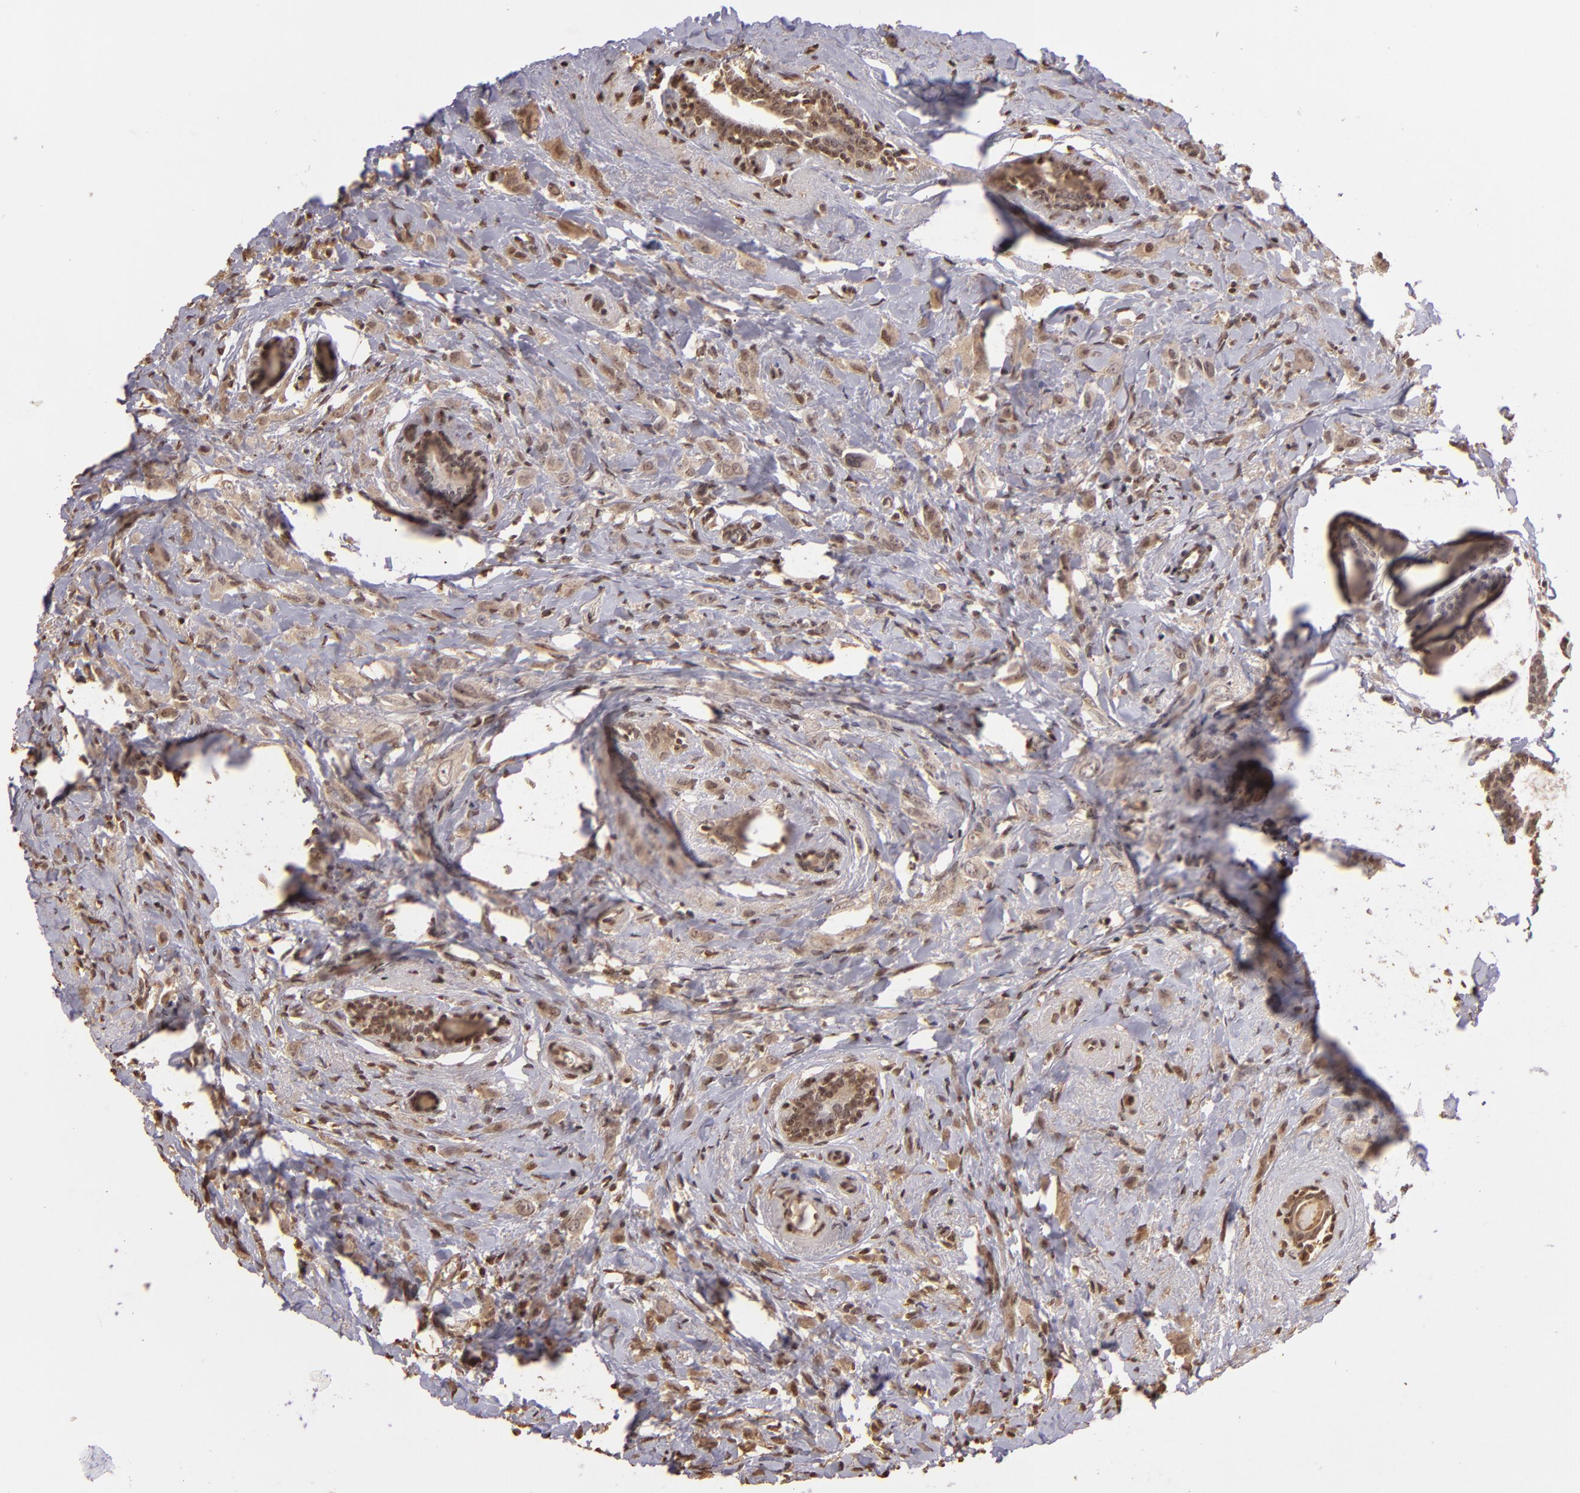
{"staining": {"intensity": "weak", "quantity": ">75%", "location": "cytoplasmic/membranous"}, "tissue": "breast cancer", "cell_type": "Tumor cells", "image_type": "cancer", "snomed": [{"axis": "morphology", "description": "Lobular carcinoma"}, {"axis": "topography", "description": "Breast"}], "caption": "Protein staining shows weak cytoplasmic/membranous staining in about >75% of tumor cells in breast cancer.", "gene": "ARPC2", "patient": {"sex": "female", "age": 57}}